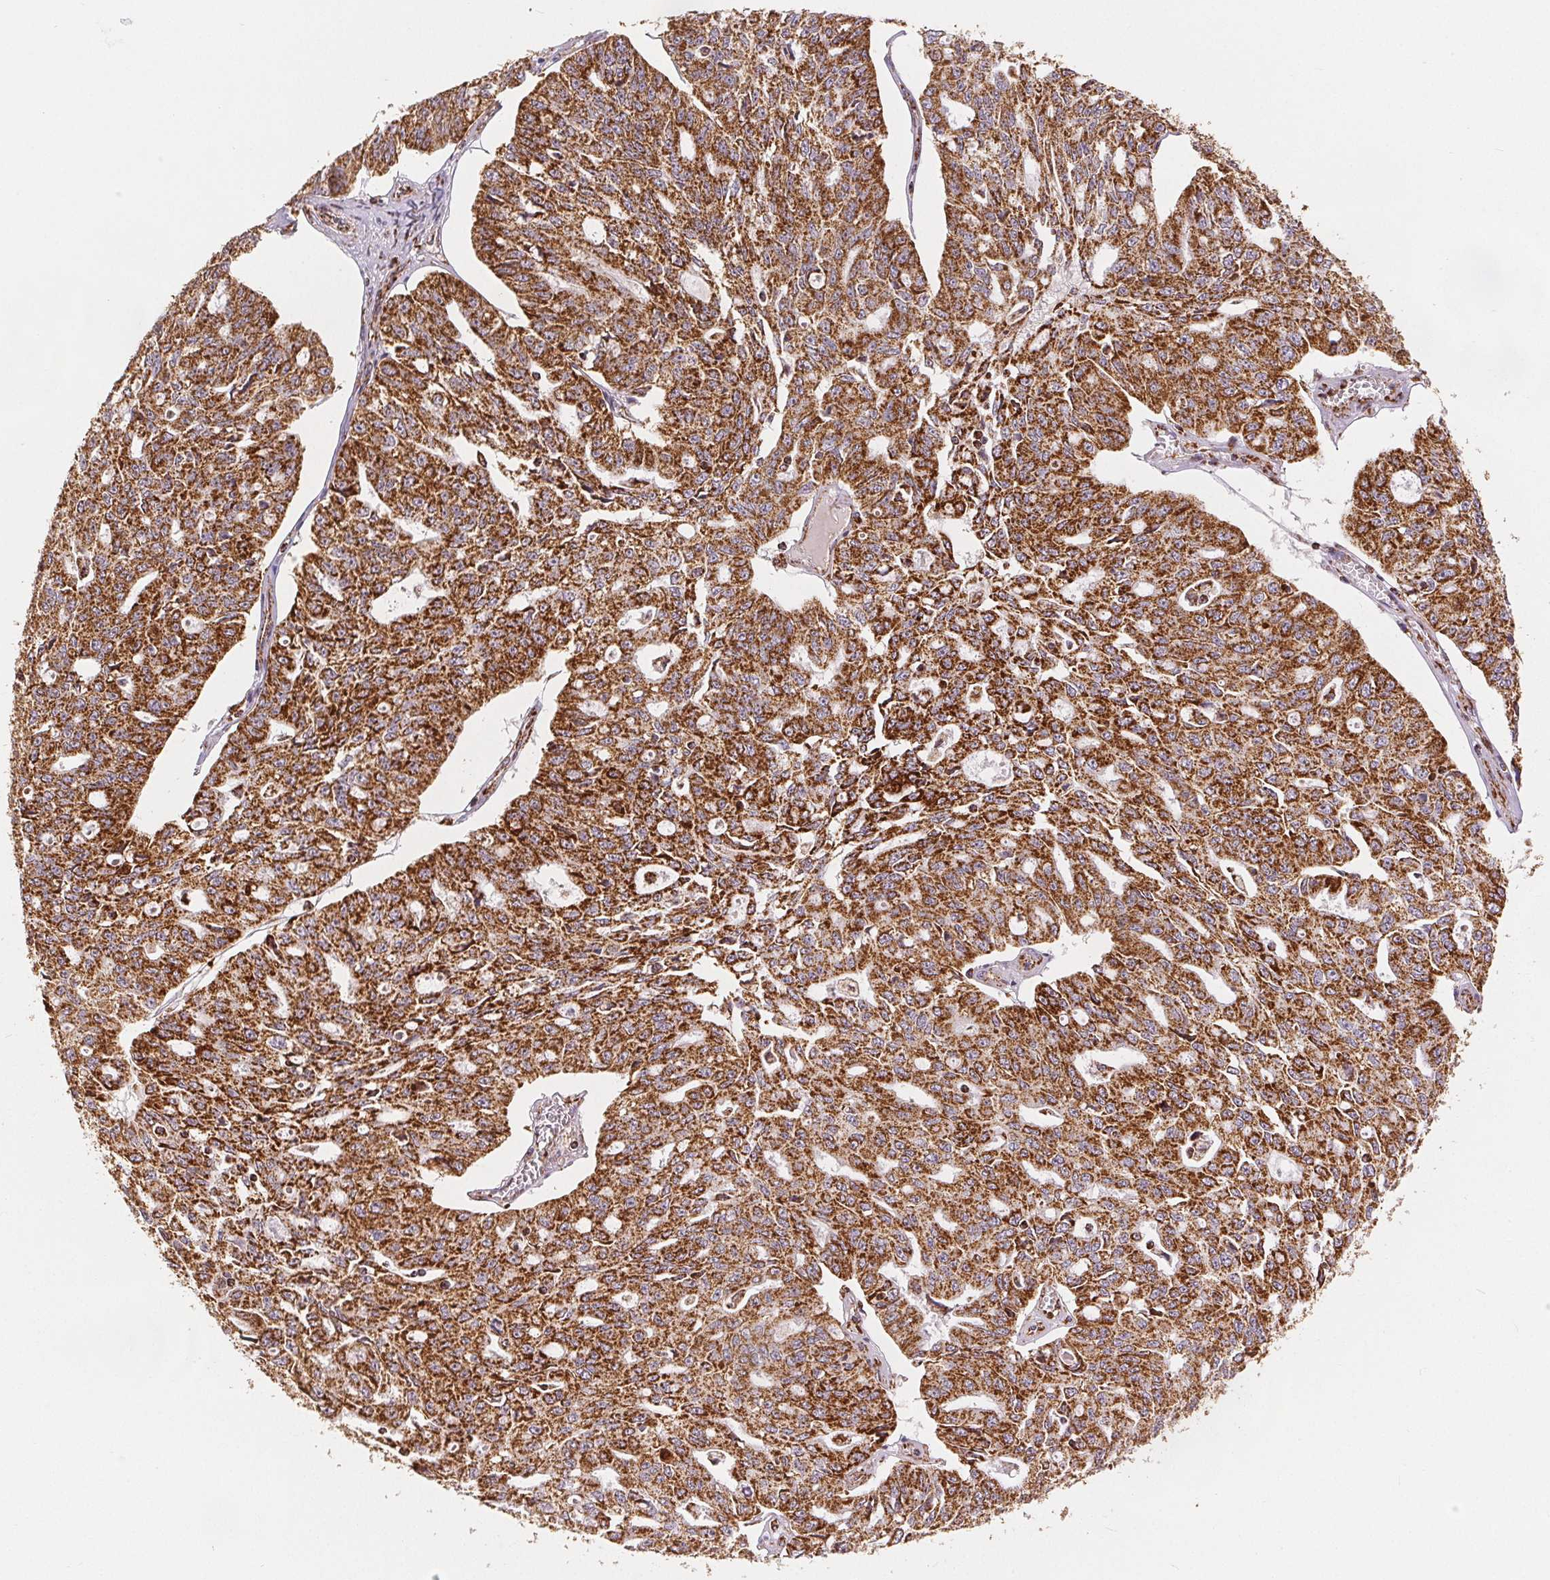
{"staining": {"intensity": "strong", "quantity": ">75%", "location": "cytoplasmic/membranous"}, "tissue": "ovarian cancer", "cell_type": "Tumor cells", "image_type": "cancer", "snomed": [{"axis": "morphology", "description": "Carcinoma, endometroid"}, {"axis": "topography", "description": "Ovary"}], "caption": "An image of human endometroid carcinoma (ovarian) stained for a protein reveals strong cytoplasmic/membranous brown staining in tumor cells.", "gene": "SDHB", "patient": {"sex": "female", "age": 65}}